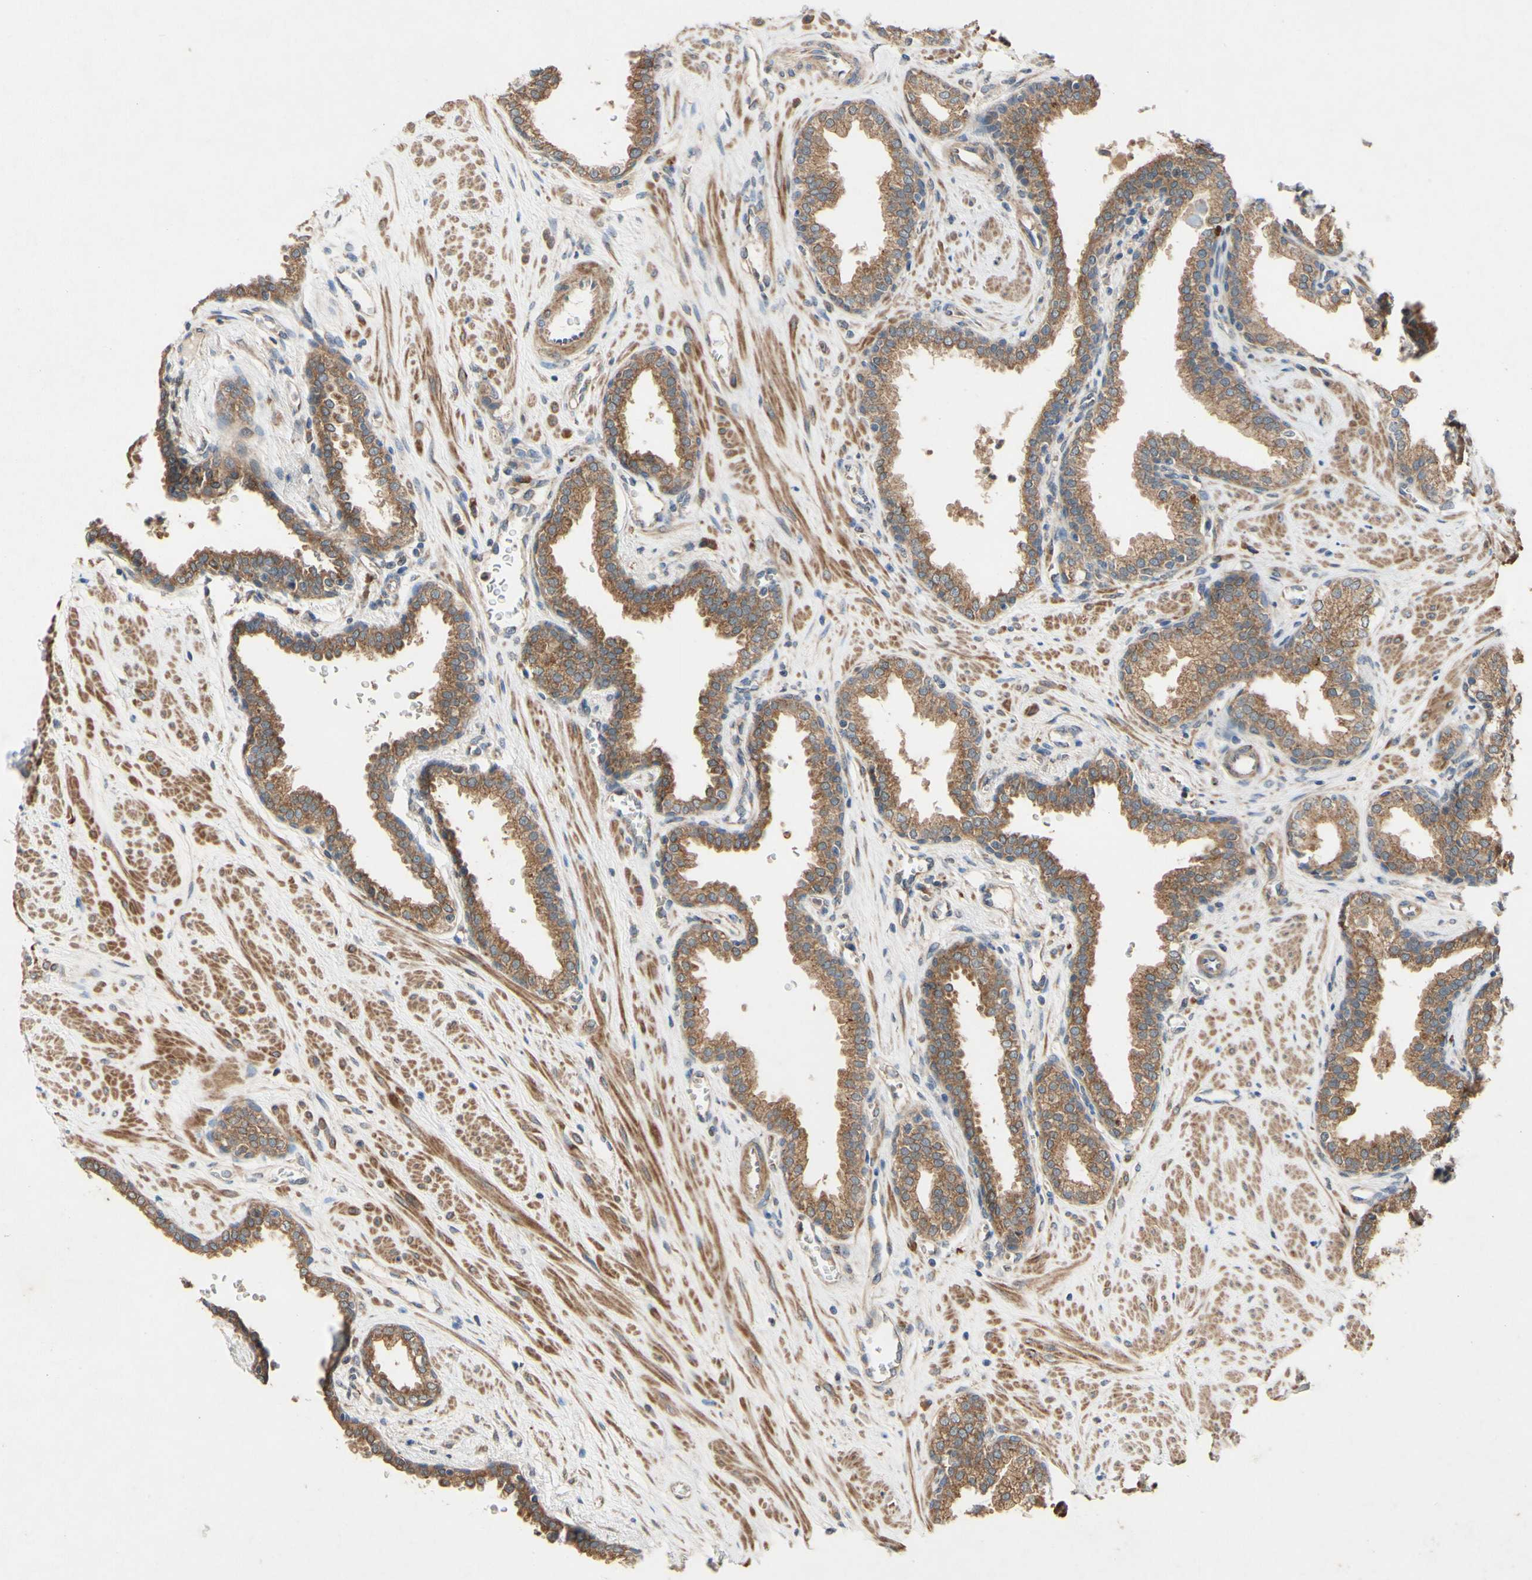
{"staining": {"intensity": "moderate", "quantity": ">75%", "location": "cytoplasmic/membranous"}, "tissue": "prostate", "cell_type": "Glandular cells", "image_type": "normal", "snomed": [{"axis": "morphology", "description": "Normal tissue, NOS"}, {"axis": "topography", "description": "Prostate"}], "caption": "DAB immunohistochemical staining of normal human prostate demonstrates moderate cytoplasmic/membranous protein expression in approximately >75% of glandular cells. Using DAB (3,3'-diaminobenzidine) (brown) and hematoxylin (blue) stains, captured at high magnification using brightfield microscopy.", "gene": "PDGFB", "patient": {"sex": "male", "age": 51}}